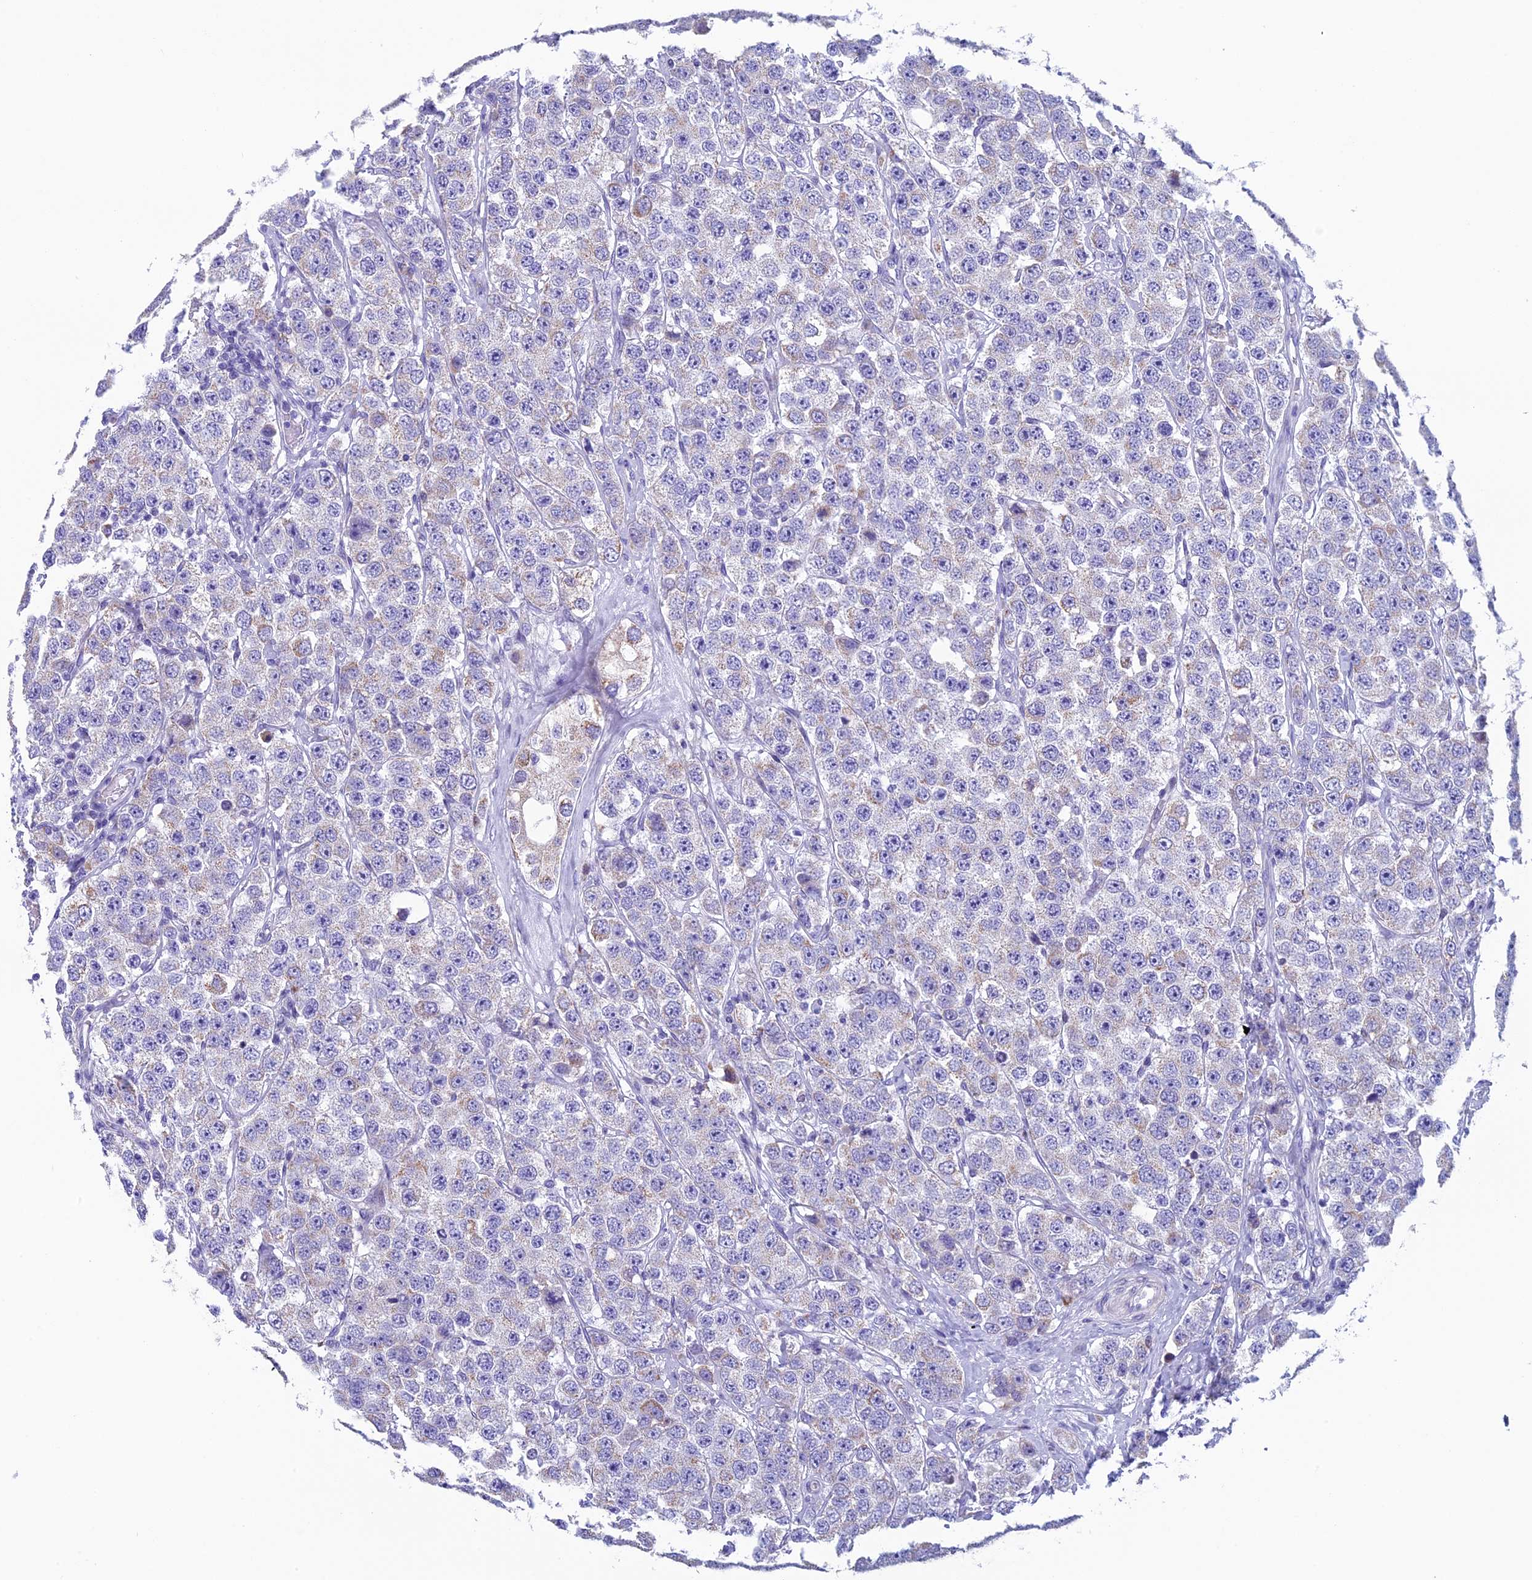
{"staining": {"intensity": "negative", "quantity": "none", "location": "none"}, "tissue": "testis cancer", "cell_type": "Tumor cells", "image_type": "cancer", "snomed": [{"axis": "morphology", "description": "Seminoma, NOS"}, {"axis": "topography", "description": "Testis"}], "caption": "Testis seminoma stained for a protein using immunohistochemistry shows no positivity tumor cells.", "gene": "ZNF563", "patient": {"sex": "male", "age": 28}}